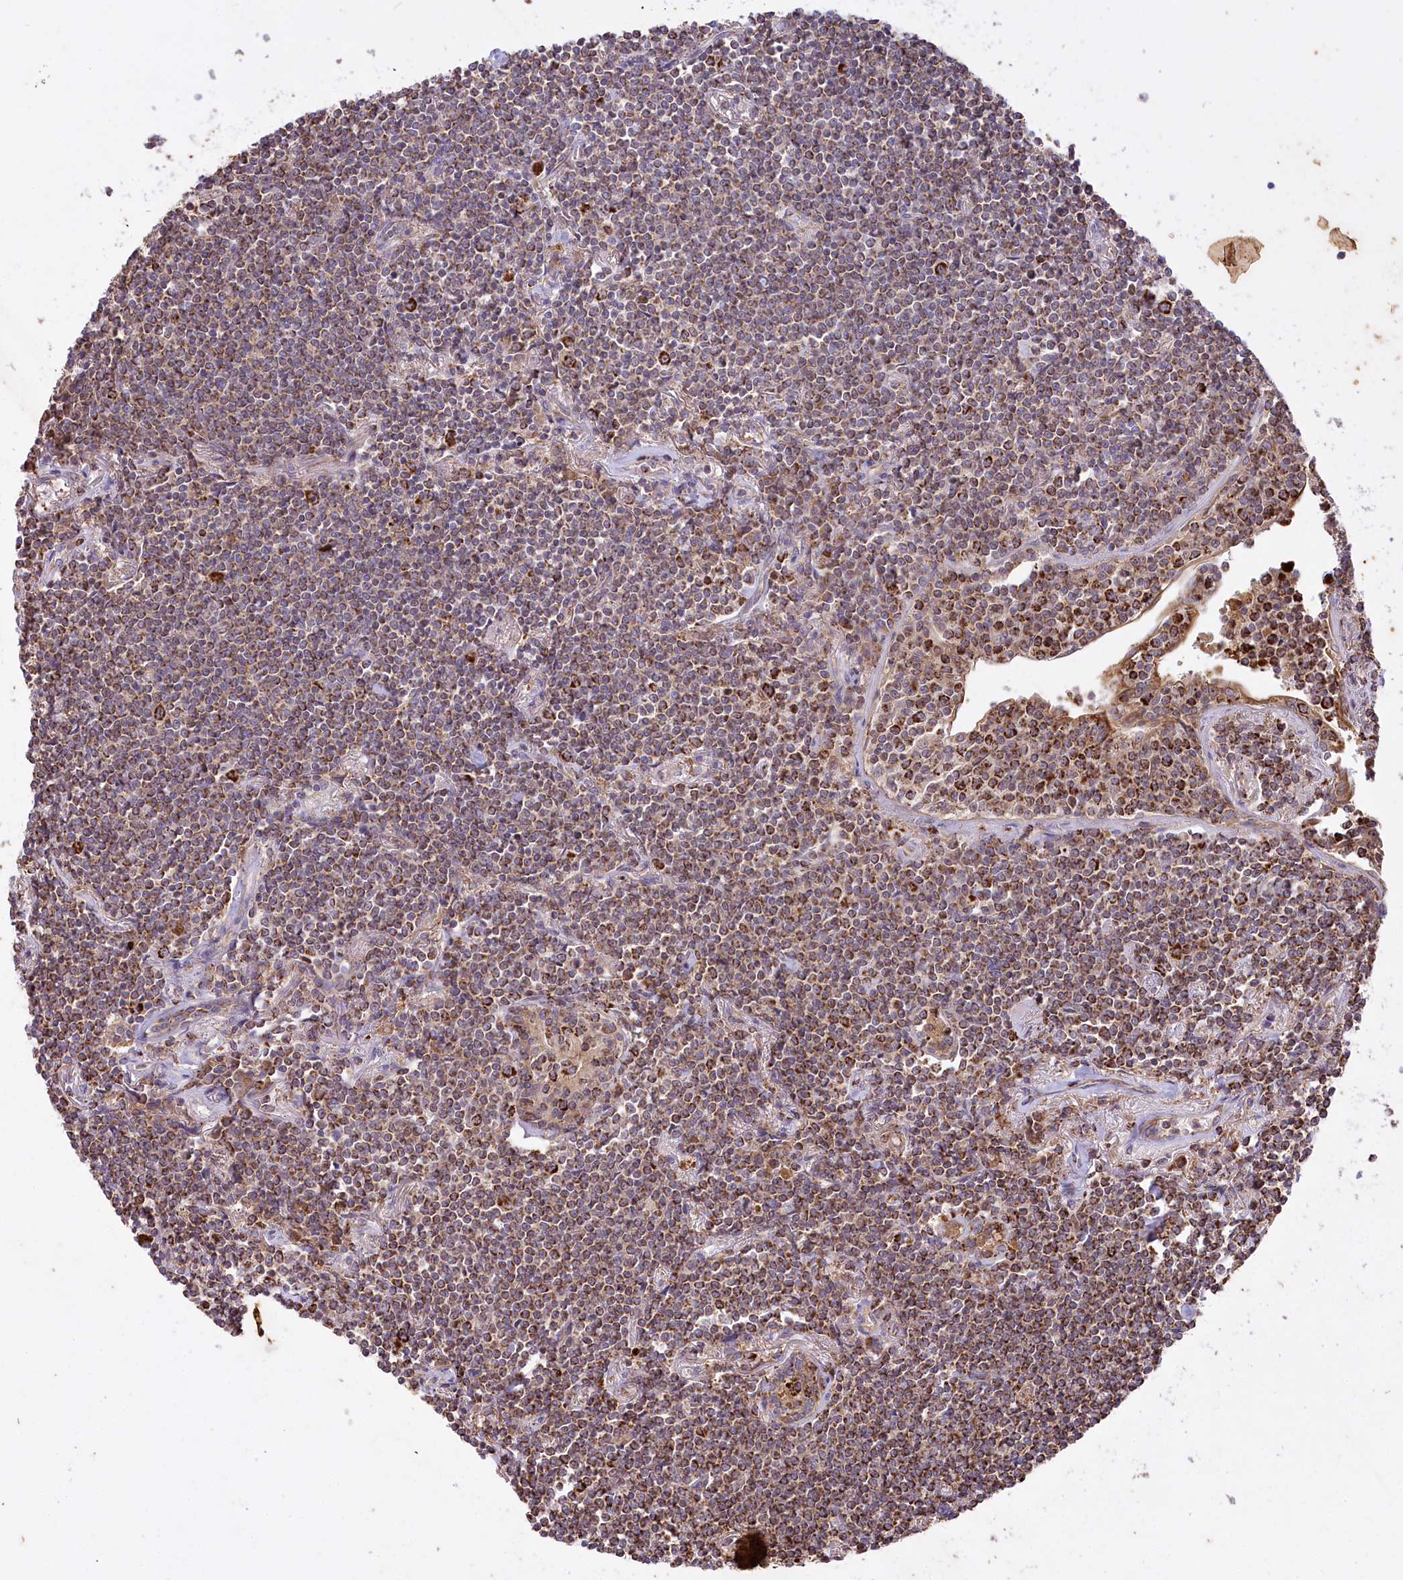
{"staining": {"intensity": "moderate", "quantity": ">75%", "location": "cytoplasmic/membranous"}, "tissue": "lymphoma", "cell_type": "Tumor cells", "image_type": "cancer", "snomed": [{"axis": "morphology", "description": "Malignant lymphoma, non-Hodgkin's type, Low grade"}, {"axis": "topography", "description": "Lung"}], "caption": "Immunohistochemical staining of lymphoma exhibits moderate cytoplasmic/membranous protein staining in about >75% of tumor cells.", "gene": "CARD19", "patient": {"sex": "female", "age": 71}}